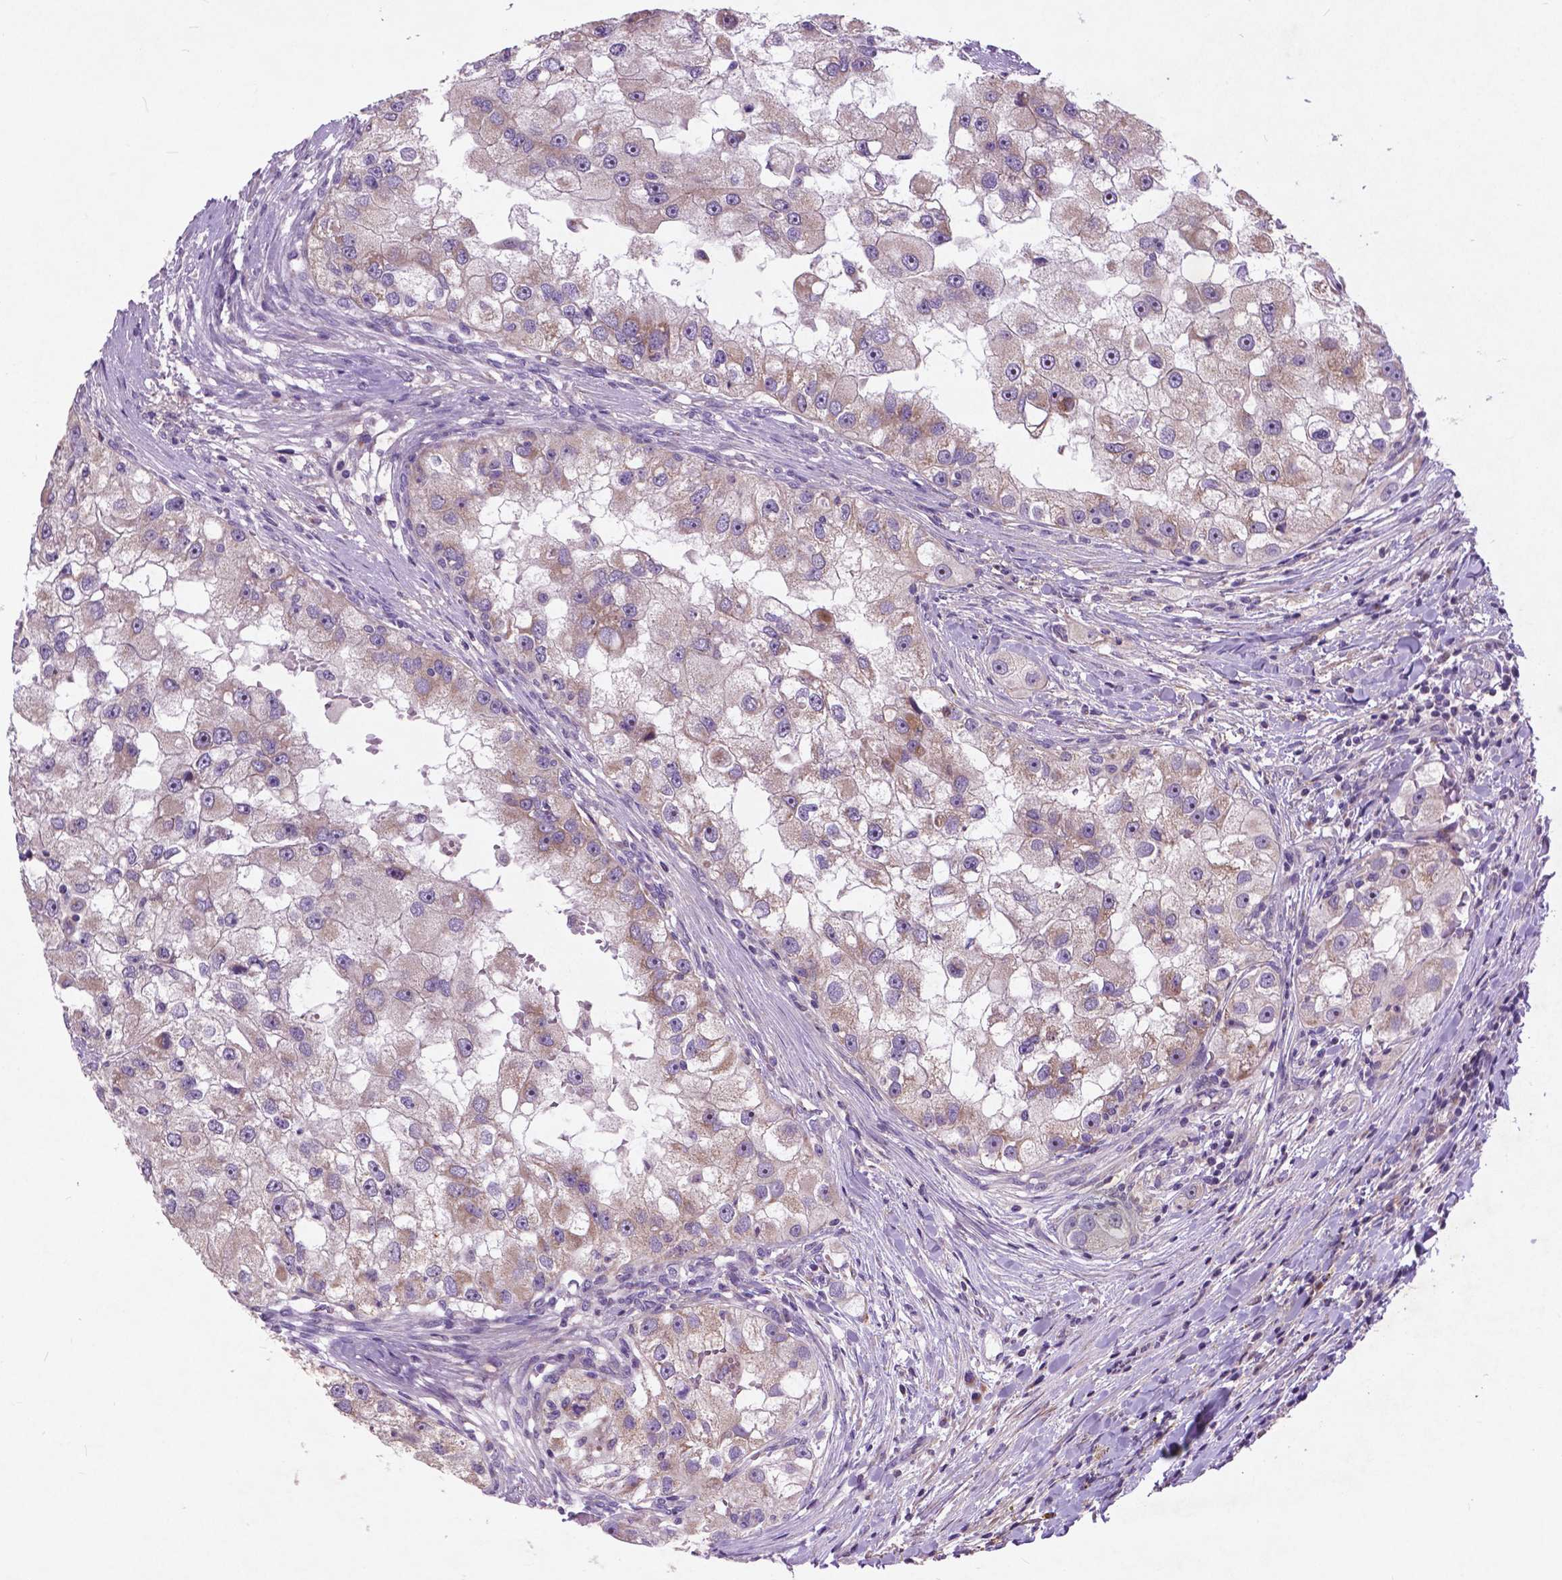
{"staining": {"intensity": "weak", "quantity": ">75%", "location": "cytoplasmic/membranous,nuclear"}, "tissue": "renal cancer", "cell_type": "Tumor cells", "image_type": "cancer", "snomed": [{"axis": "morphology", "description": "Adenocarcinoma, NOS"}, {"axis": "topography", "description": "Kidney"}], "caption": "This image demonstrates immunohistochemistry staining of renal adenocarcinoma, with low weak cytoplasmic/membranous and nuclear expression in approximately >75% of tumor cells.", "gene": "ATG4D", "patient": {"sex": "male", "age": 63}}